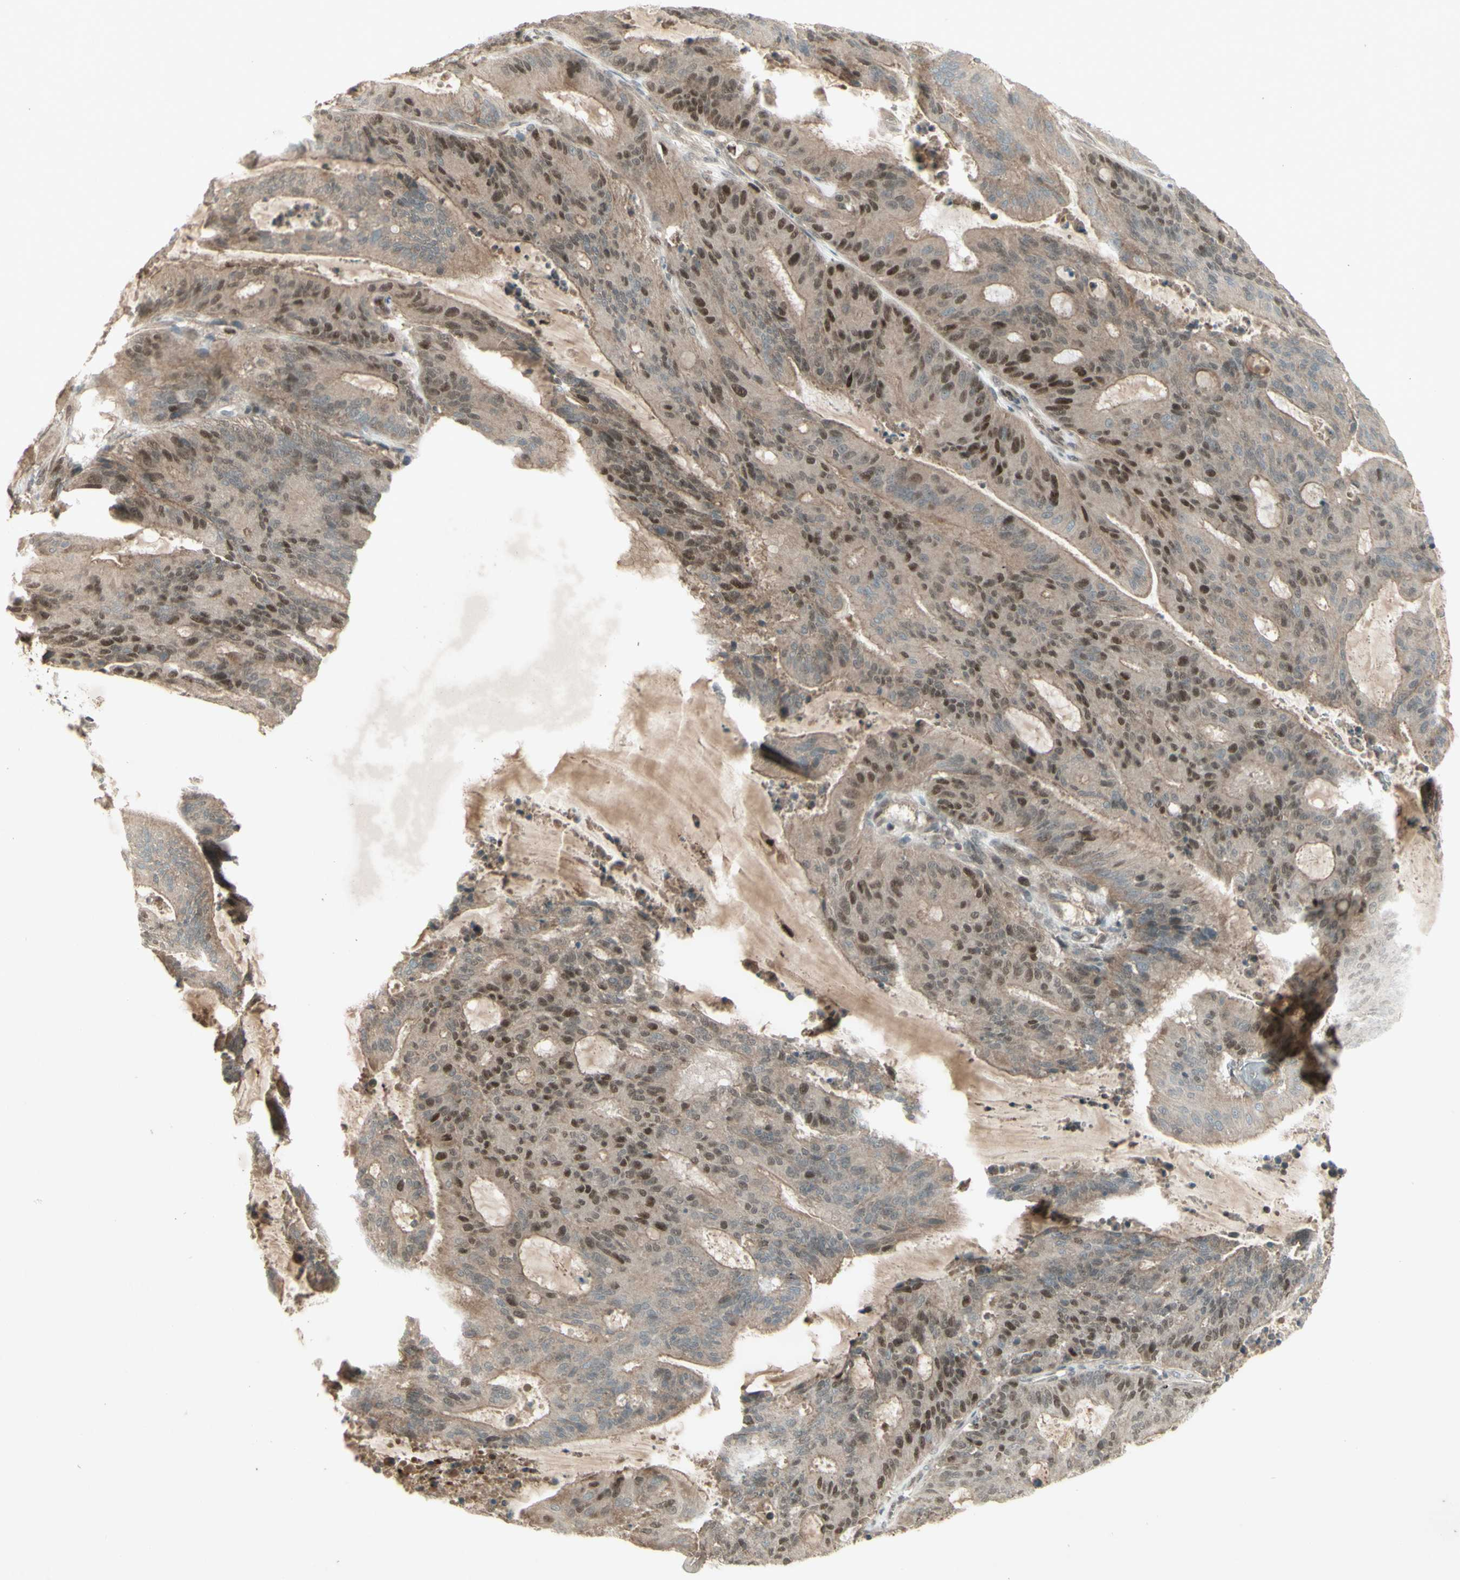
{"staining": {"intensity": "moderate", "quantity": "25%-75%", "location": "cytoplasmic/membranous,nuclear"}, "tissue": "liver cancer", "cell_type": "Tumor cells", "image_type": "cancer", "snomed": [{"axis": "morphology", "description": "Cholangiocarcinoma"}, {"axis": "topography", "description": "Liver"}], "caption": "Immunohistochemistry (DAB (3,3'-diaminobenzidine)) staining of liver cancer (cholangiocarcinoma) demonstrates moderate cytoplasmic/membranous and nuclear protein positivity in approximately 25%-75% of tumor cells. The protein of interest is stained brown, and the nuclei are stained in blue (DAB (3,3'-diaminobenzidine) IHC with brightfield microscopy, high magnification).", "gene": "MSH6", "patient": {"sex": "female", "age": 73}}